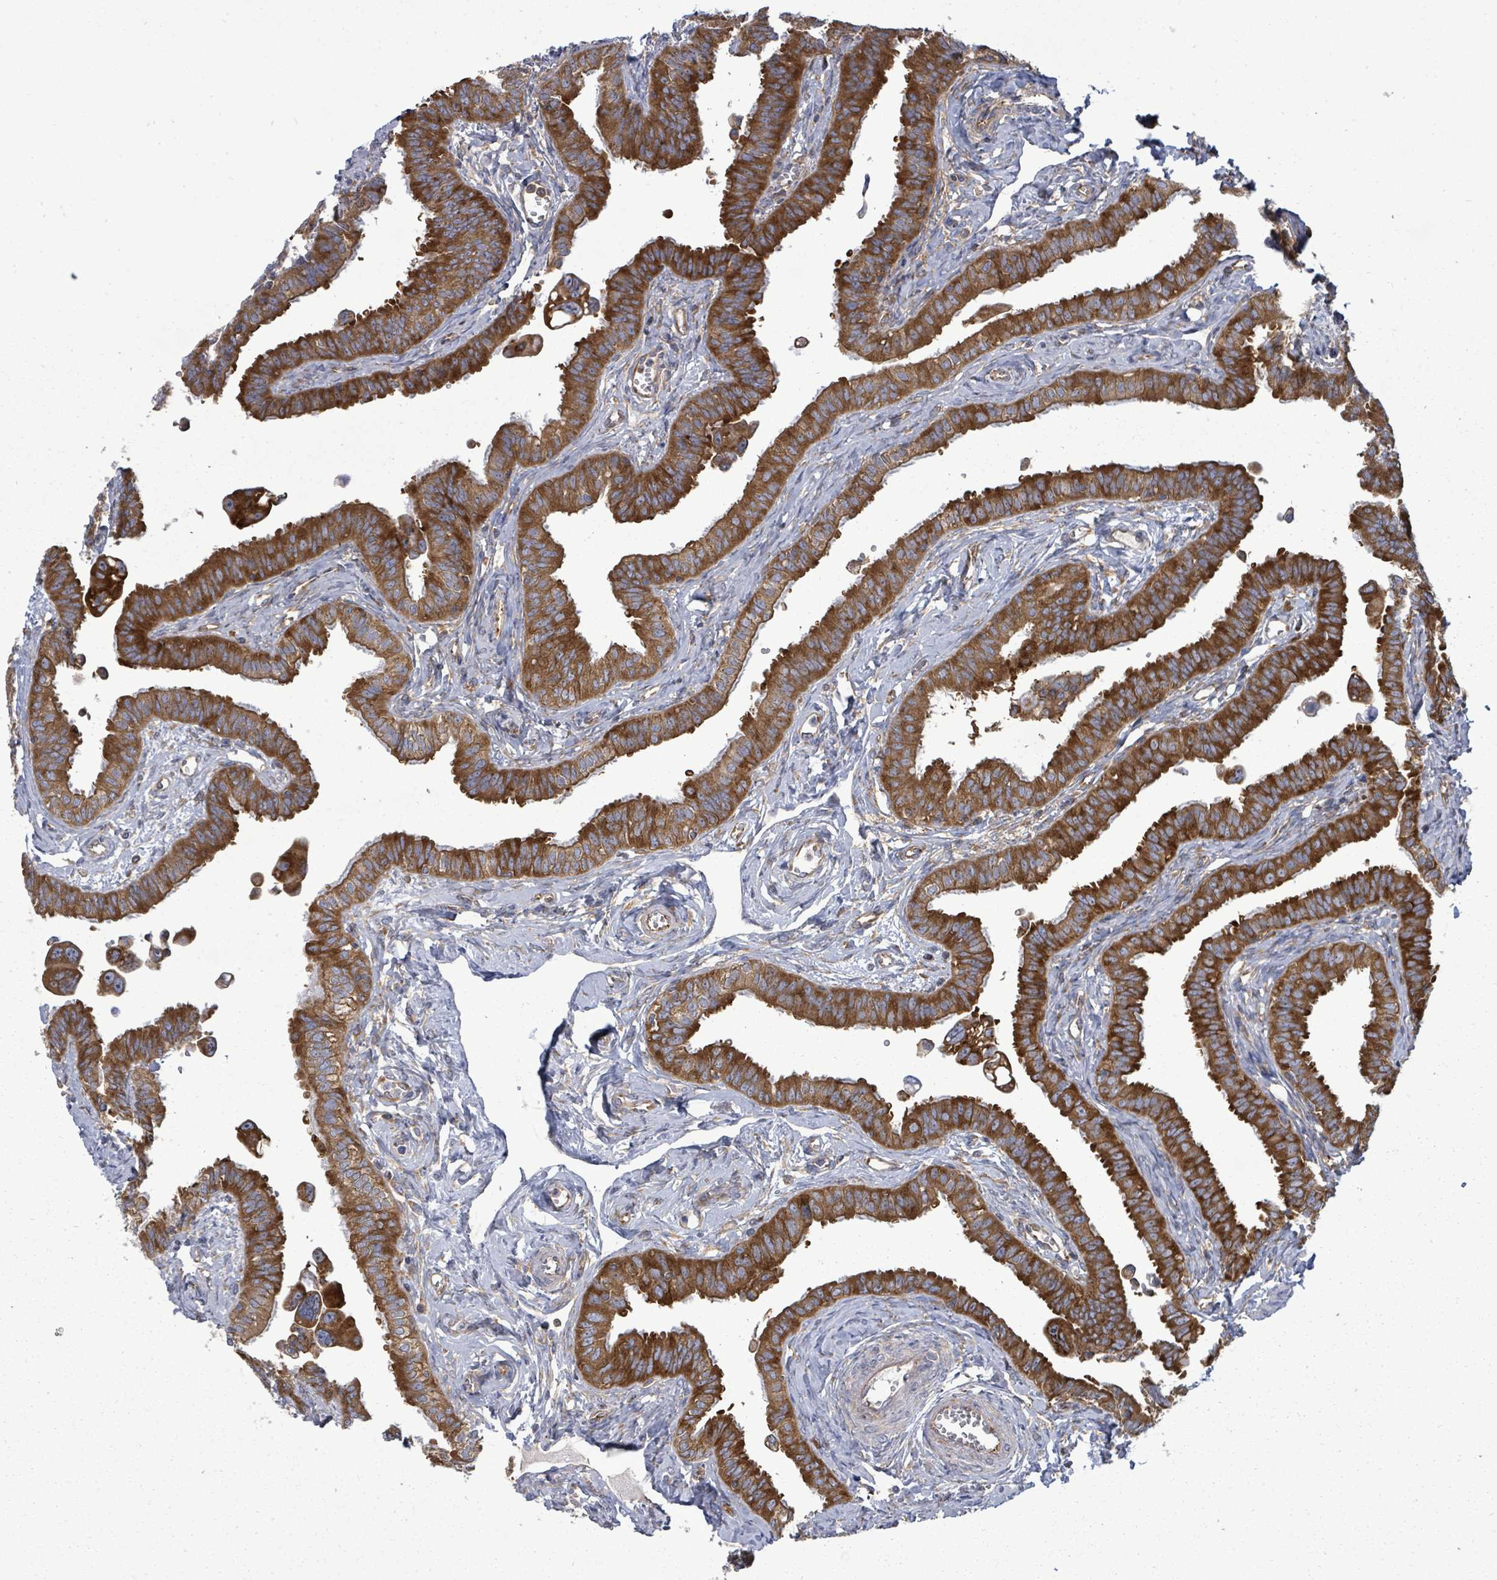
{"staining": {"intensity": "strong", "quantity": ">75%", "location": "cytoplasmic/membranous"}, "tissue": "fallopian tube", "cell_type": "Glandular cells", "image_type": "normal", "snomed": [{"axis": "morphology", "description": "Normal tissue, NOS"}, {"axis": "morphology", "description": "Carcinoma, NOS"}, {"axis": "topography", "description": "Fallopian tube"}, {"axis": "topography", "description": "Ovary"}], "caption": "Fallopian tube stained for a protein exhibits strong cytoplasmic/membranous positivity in glandular cells. (DAB (3,3'-diaminobenzidine) IHC with brightfield microscopy, high magnification).", "gene": "EIF3CL", "patient": {"sex": "female", "age": 59}}